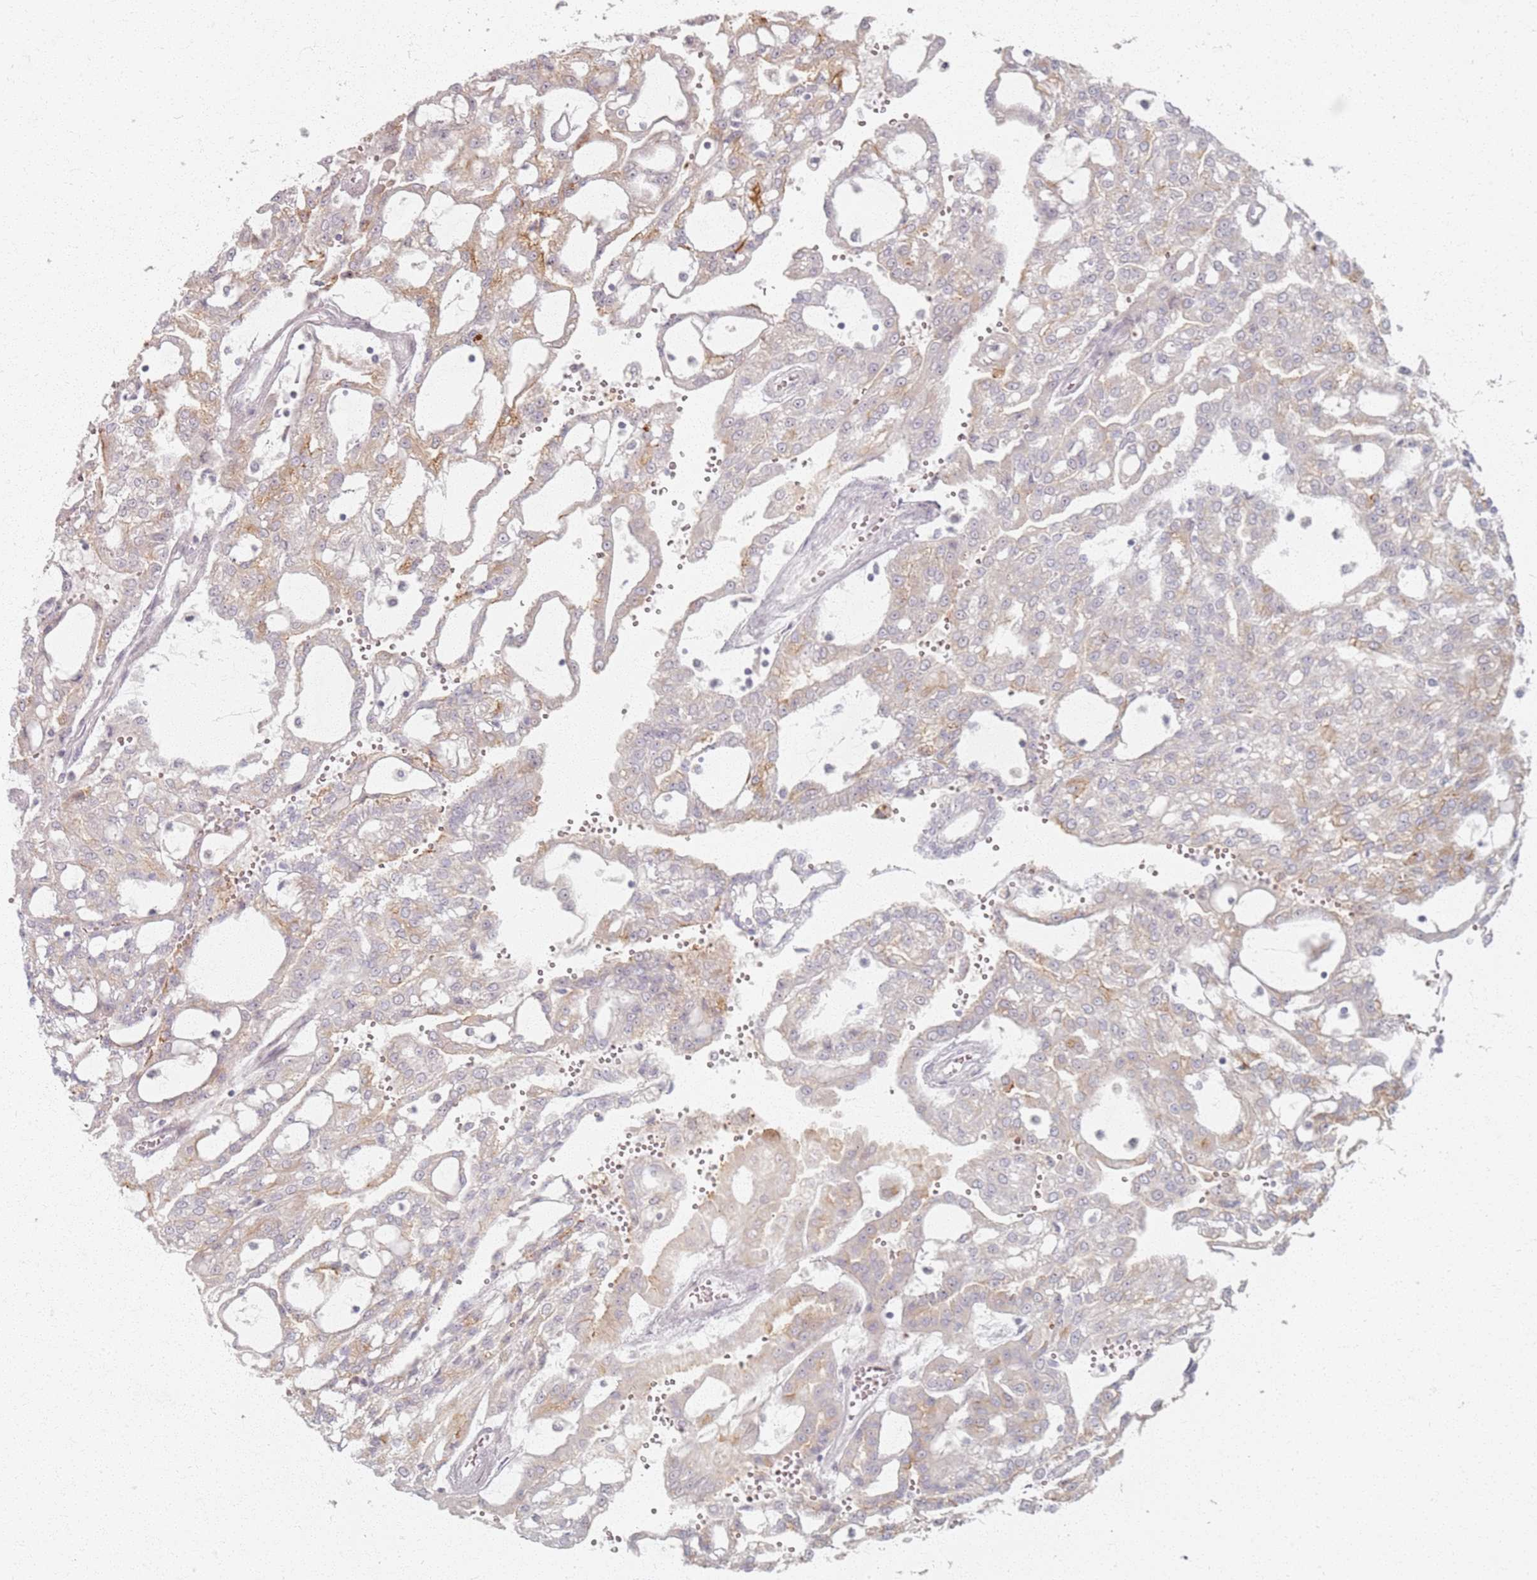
{"staining": {"intensity": "weak", "quantity": "25%-75%", "location": "cytoplasmic/membranous"}, "tissue": "renal cancer", "cell_type": "Tumor cells", "image_type": "cancer", "snomed": [{"axis": "morphology", "description": "Adenocarcinoma, NOS"}, {"axis": "topography", "description": "Kidney"}], "caption": "Immunohistochemistry (IHC) (DAB (3,3'-diaminobenzidine)) staining of human renal cancer displays weak cytoplasmic/membranous protein expression in about 25%-75% of tumor cells. Using DAB (brown) and hematoxylin (blue) stains, captured at high magnification using brightfield microscopy.", "gene": "PKD2L2", "patient": {"sex": "male", "age": 63}}